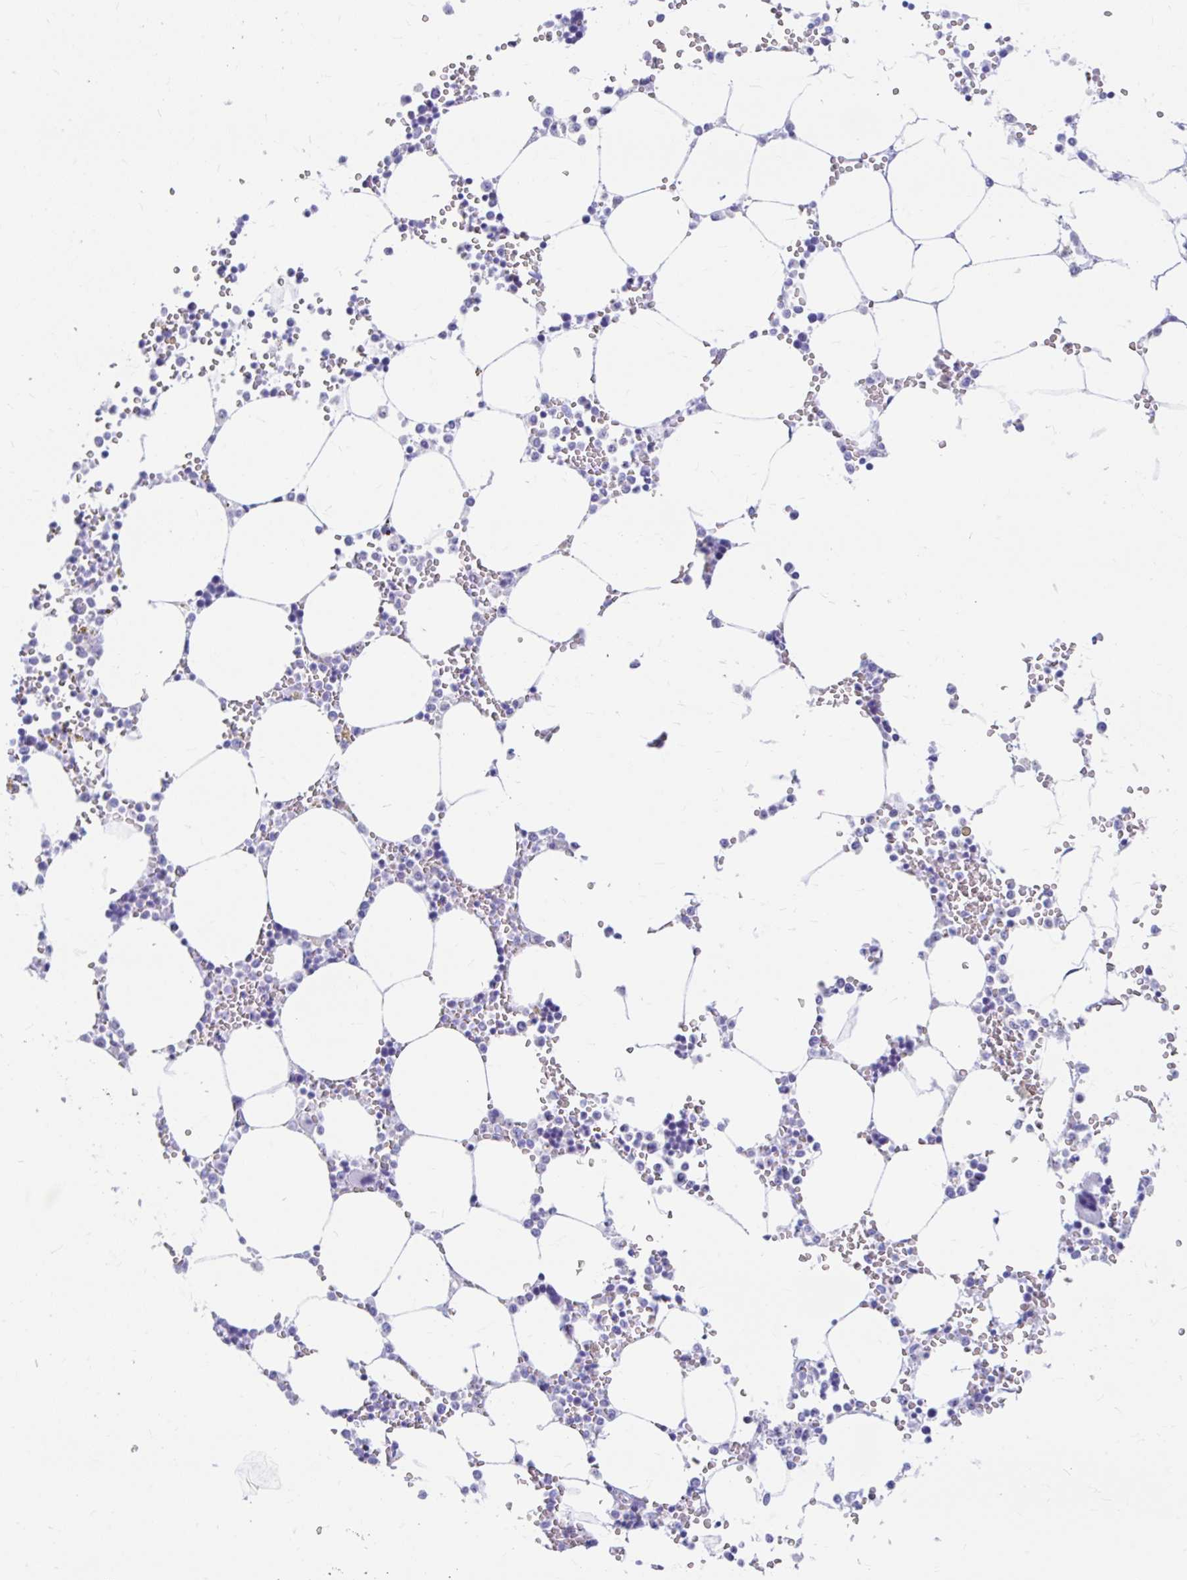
{"staining": {"intensity": "negative", "quantity": "none", "location": "none"}, "tissue": "bone marrow", "cell_type": "Hematopoietic cells", "image_type": "normal", "snomed": [{"axis": "morphology", "description": "Normal tissue, NOS"}, {"axis": "topography", "description": "Bone marrow"}], "caption": "Immunohistochemical staining of benign bone marrow shows no significant positivity in hematopoietic cells. Brightfield microscopy of immunohistochemistry stained with DAB (brown) and hematoxylin (blue), captured at high magnification.", "gene": "FTSJ3", "patient": {"sex": "male", "age": 64}}